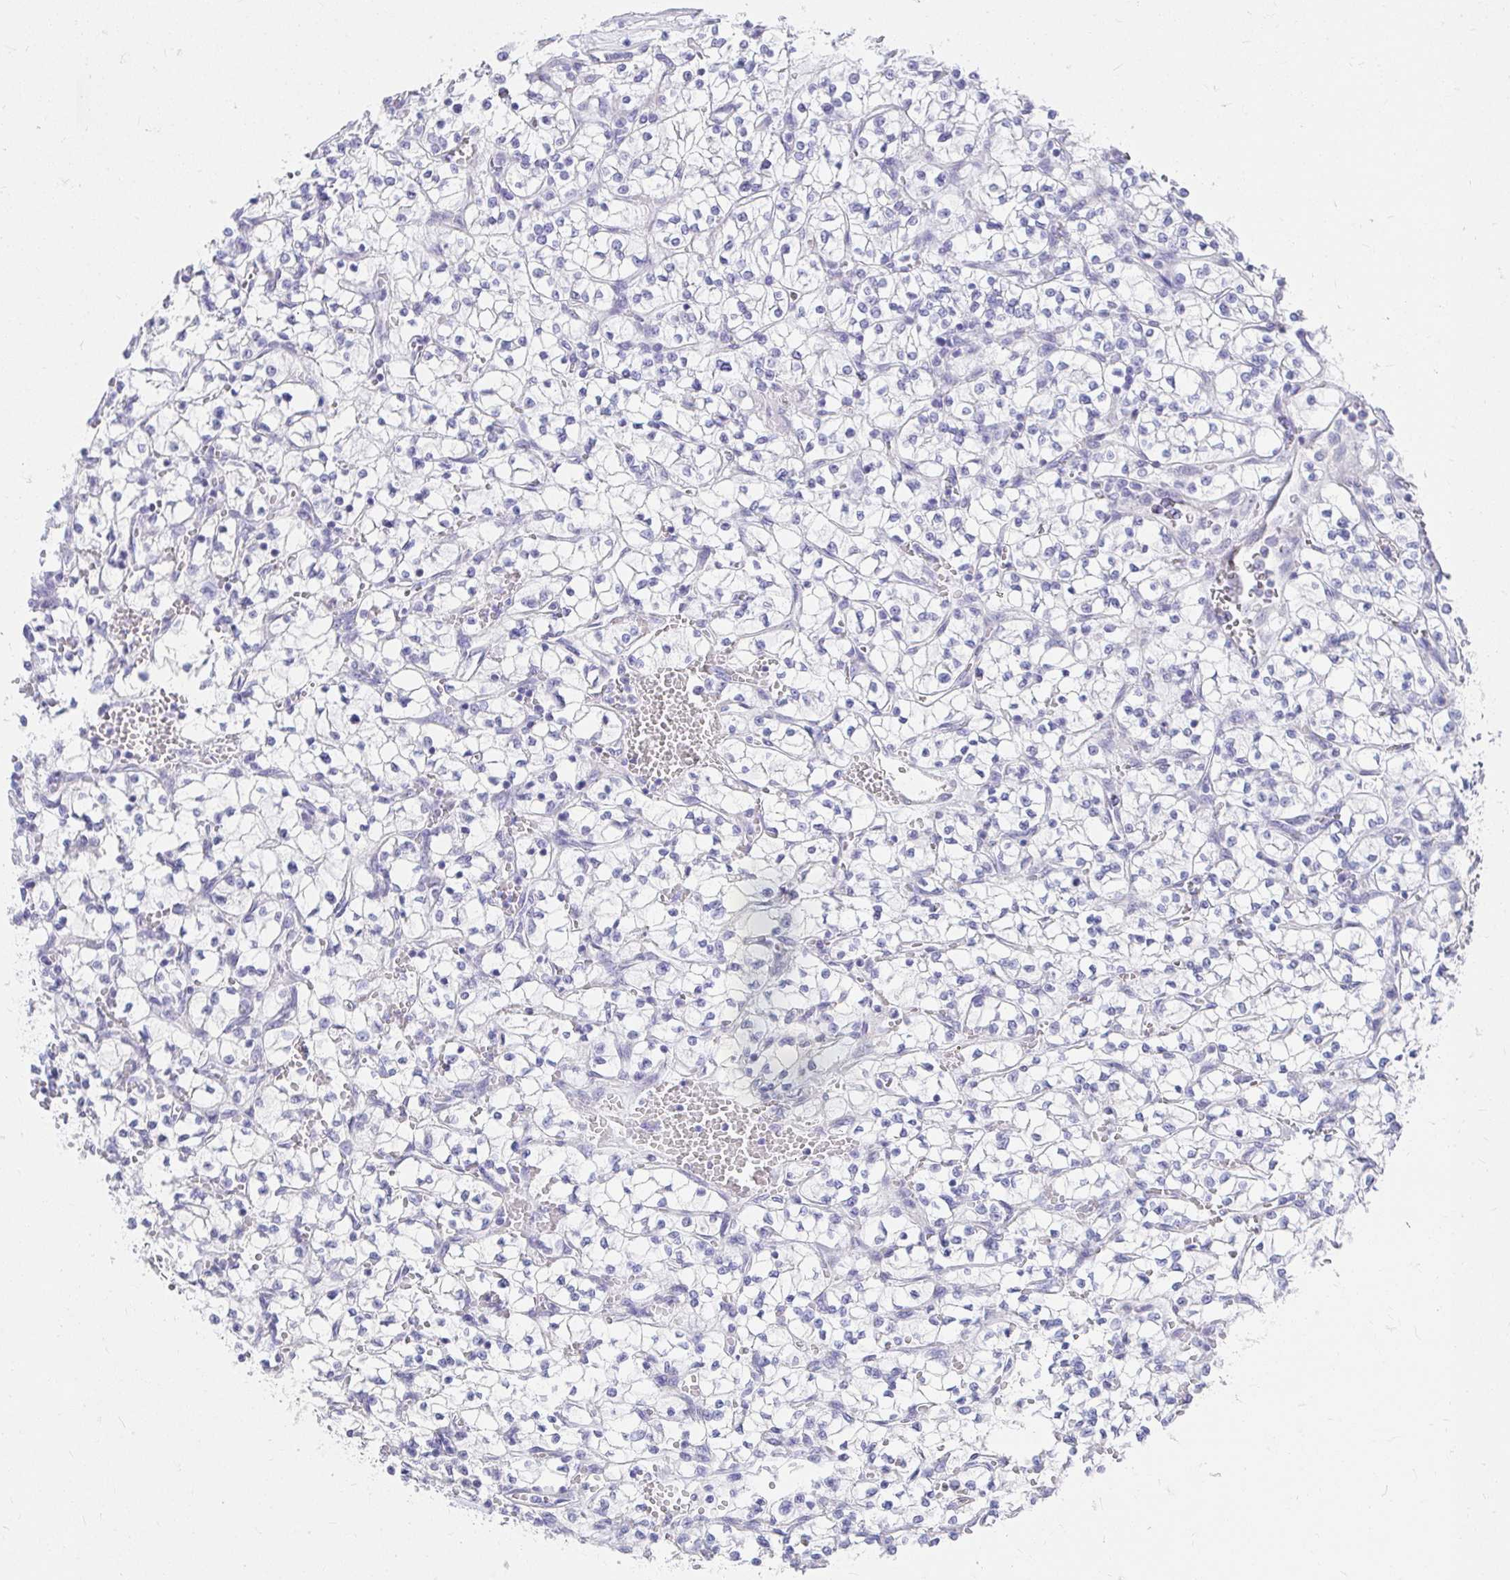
{"staining": {"intensity": "negative", "quantity": "none", "location": "none"}, "tissue": "renal cancer", "cell_type": "Tumor cells", "image_type": "cancer", "snomed": [{"axis": "morphology", "description": "Adenocarcinoma, NOS"}, {"axis": "topography", "description": "Kidney"}], "caption": "This is an IHC micrograph of renal cancer. There is no expression in tumor cells.", "gene": "VGLL1", "patient": {"sex": "female", "age": 64}}